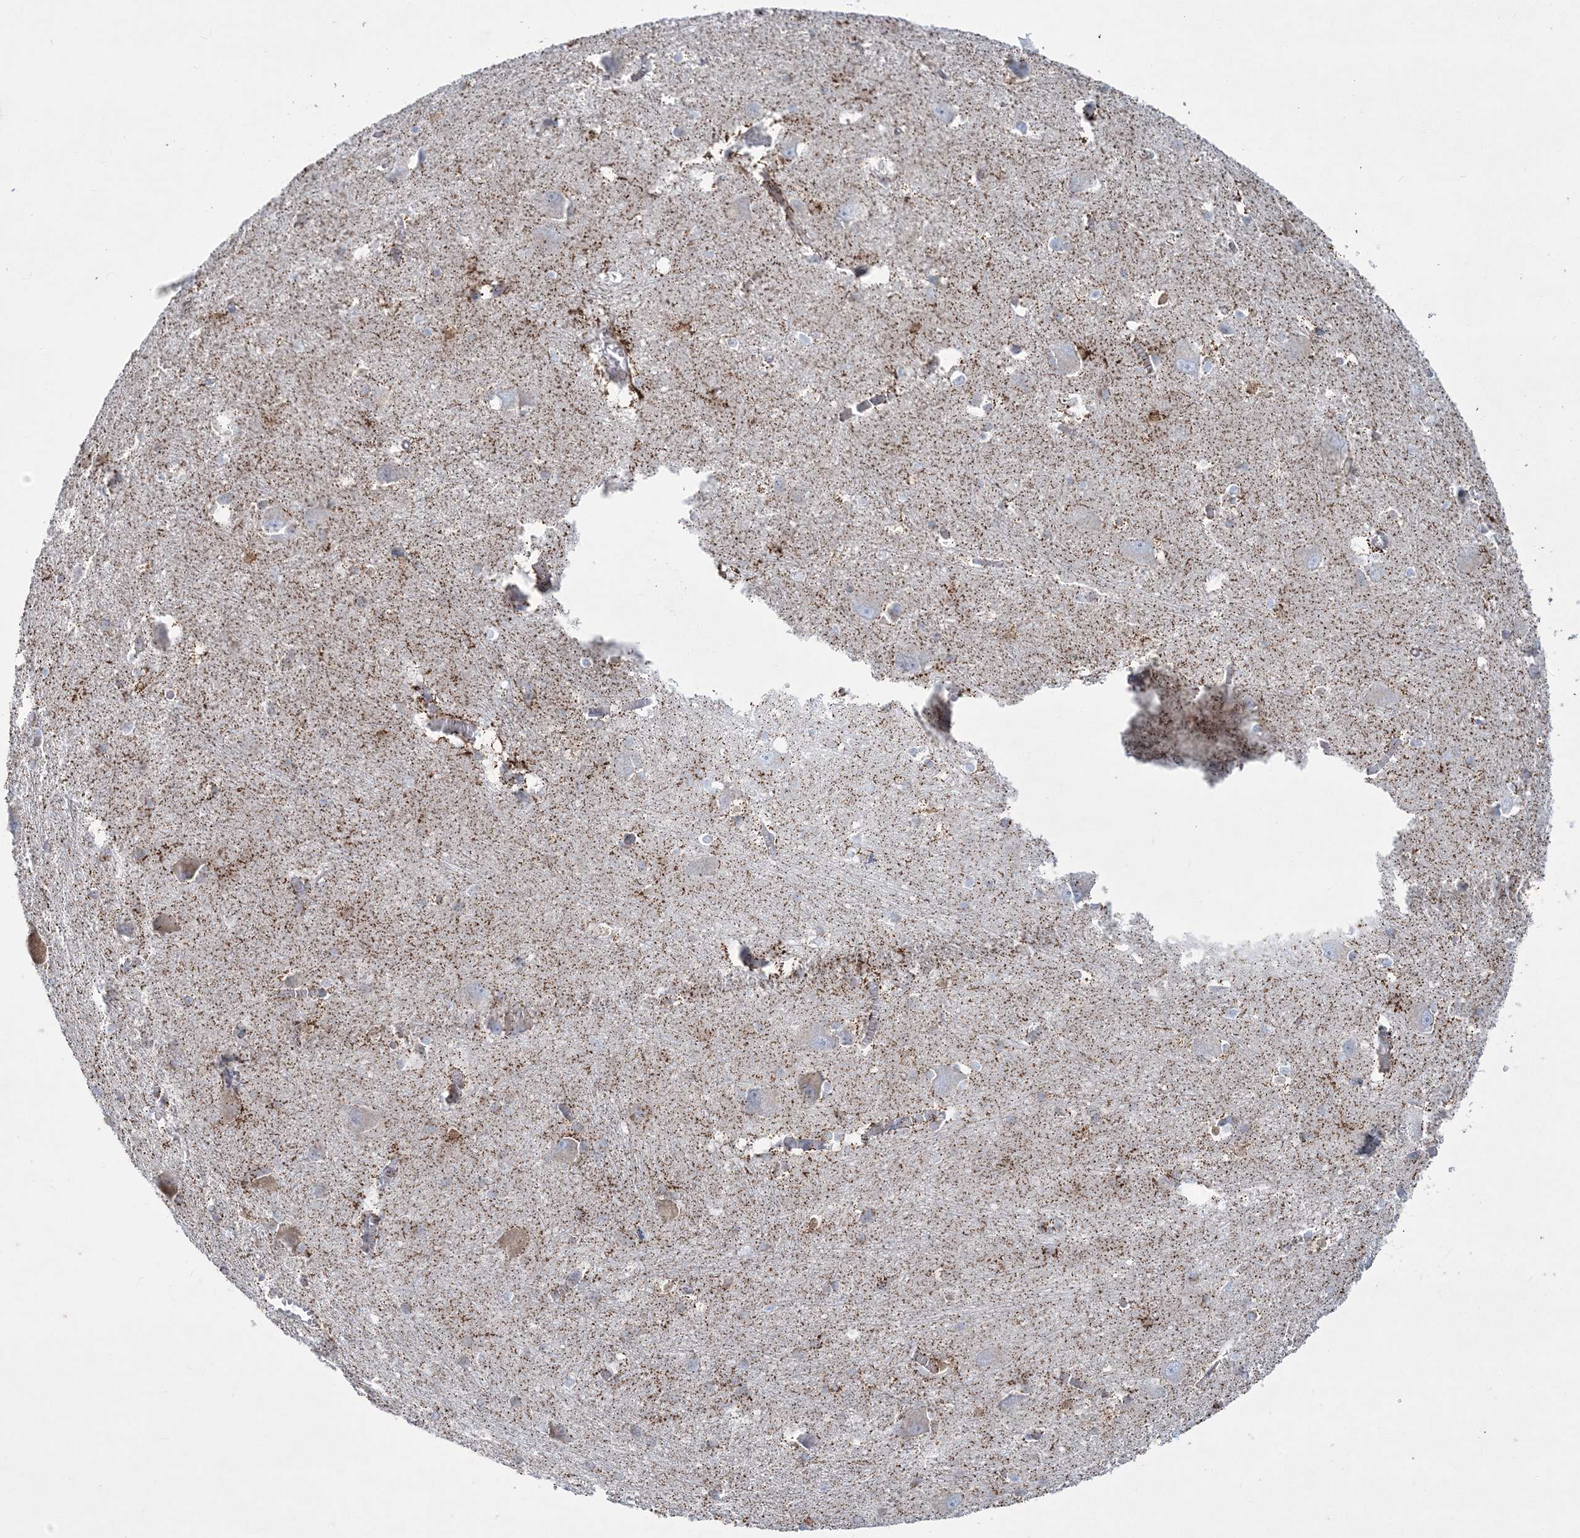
{"staining": {"intensity": "moderate", "quantity": "<25%", "location": "cytoplasmic/membranous"}, "tissue": "caudate", "cell_type": "Glial cells", "image_type": "normal", "snomed": [{"axis": "morphology", "description": "Normal tissue, NOS"}, {"axis": "topography", "description": "Lateral ventricle wall"}], "caption": "Immunohistochemical staining of benign caudate reveals <25% levels of moderate cytoplasmic/membranous protein expression in approximately <25% of glial cells.", "gene": "TBC1D7", "patient": {"sex": "male", "age": 37}}